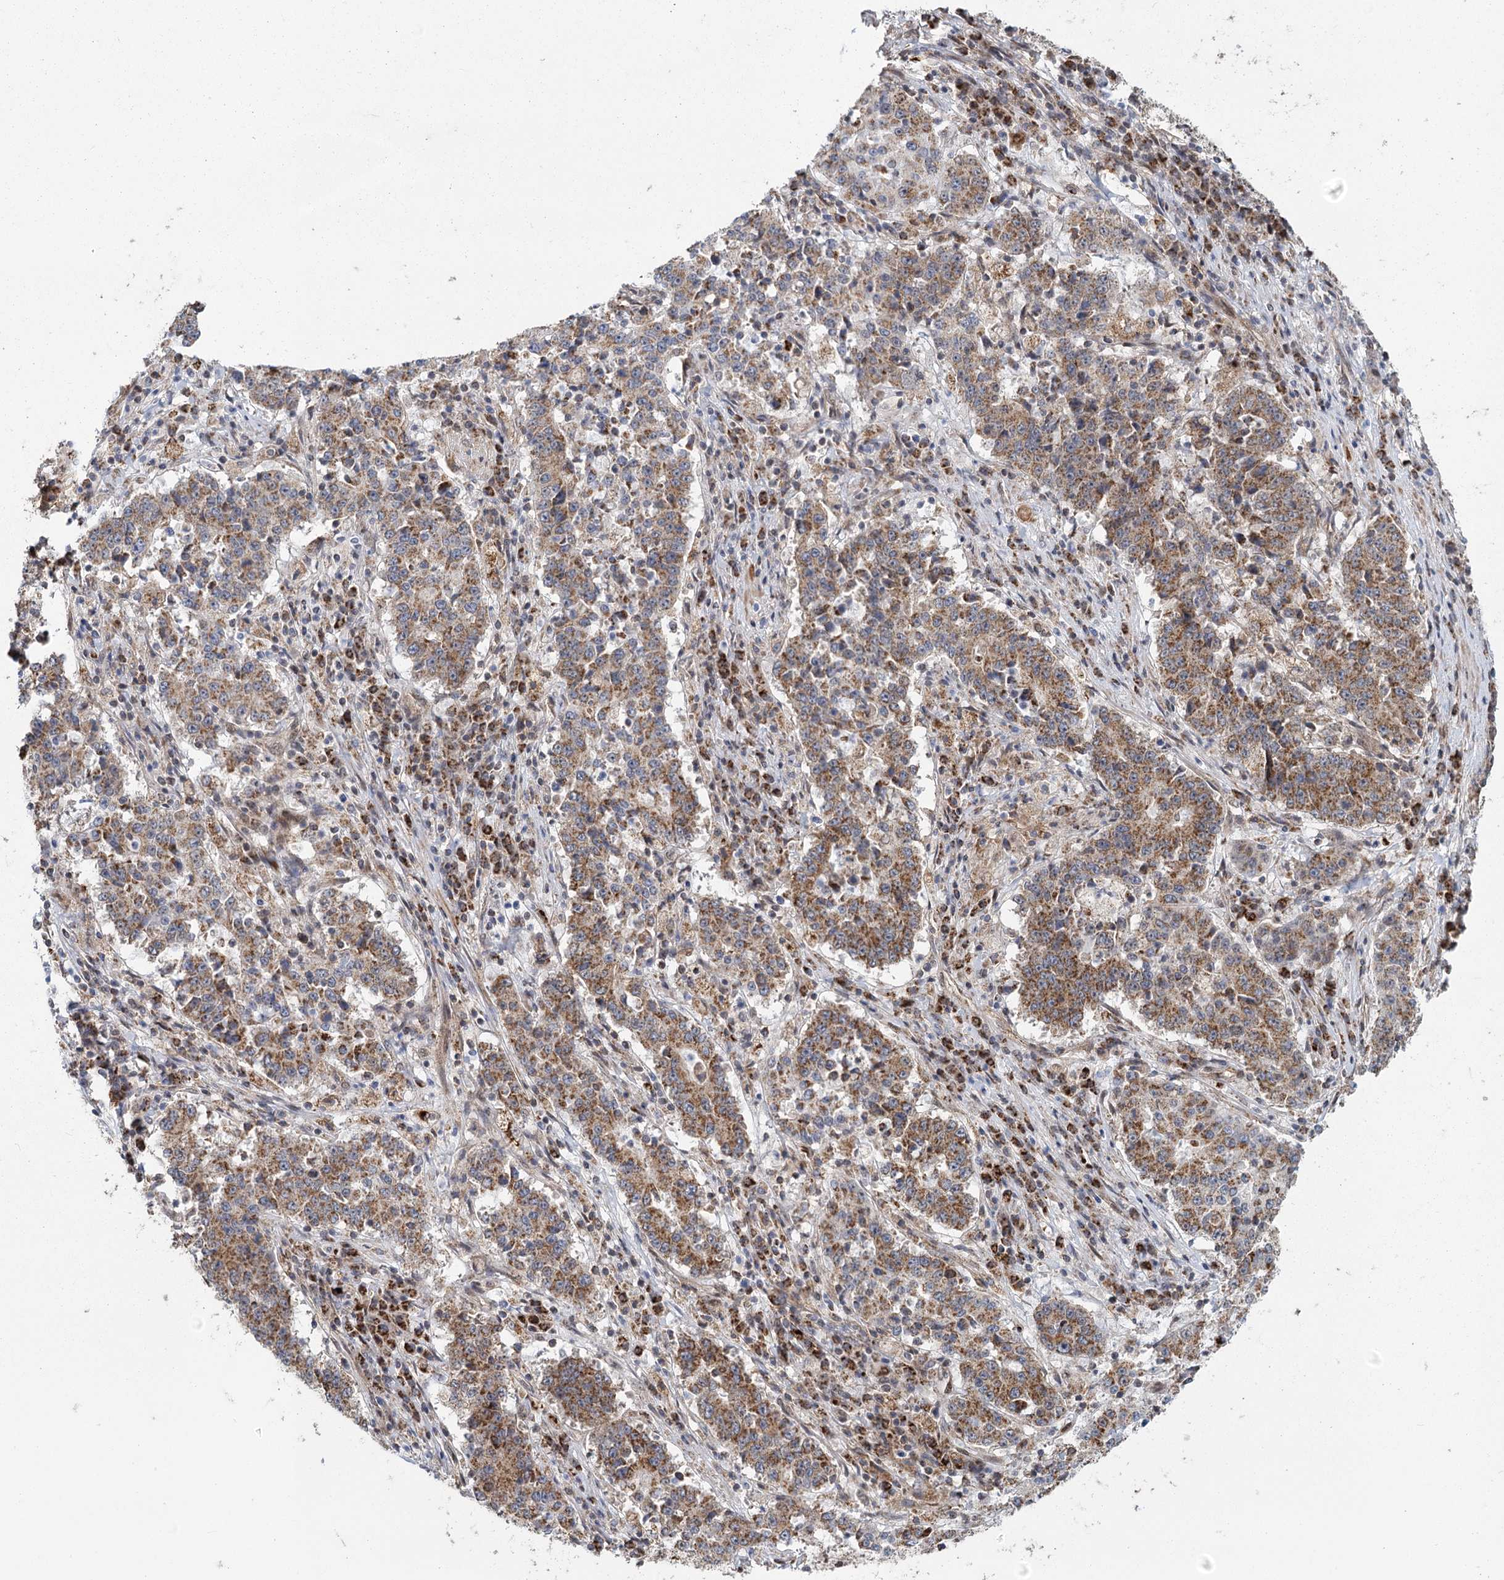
{"staining": {"intensity": "moderate", "quantity": ">75%", "location": "cytoplasmic/membranous"}, "tissue": "stomach cancer", "cell_type": "Tumor cells", "image_type": "cancer", "snomed": [{"axis": "morphology", "description": "Adenocarcinoma, NOS"}, {"axis": "topography", "description": "Stomach"}], "caption": "Tumor cells show moderate cytoplasmic/membranous expression in approximately >75% of cells in adenocarcinoma (stomach).", "gene": "ZCCHC24", "patient": {"sex": "male", "age": 59}}